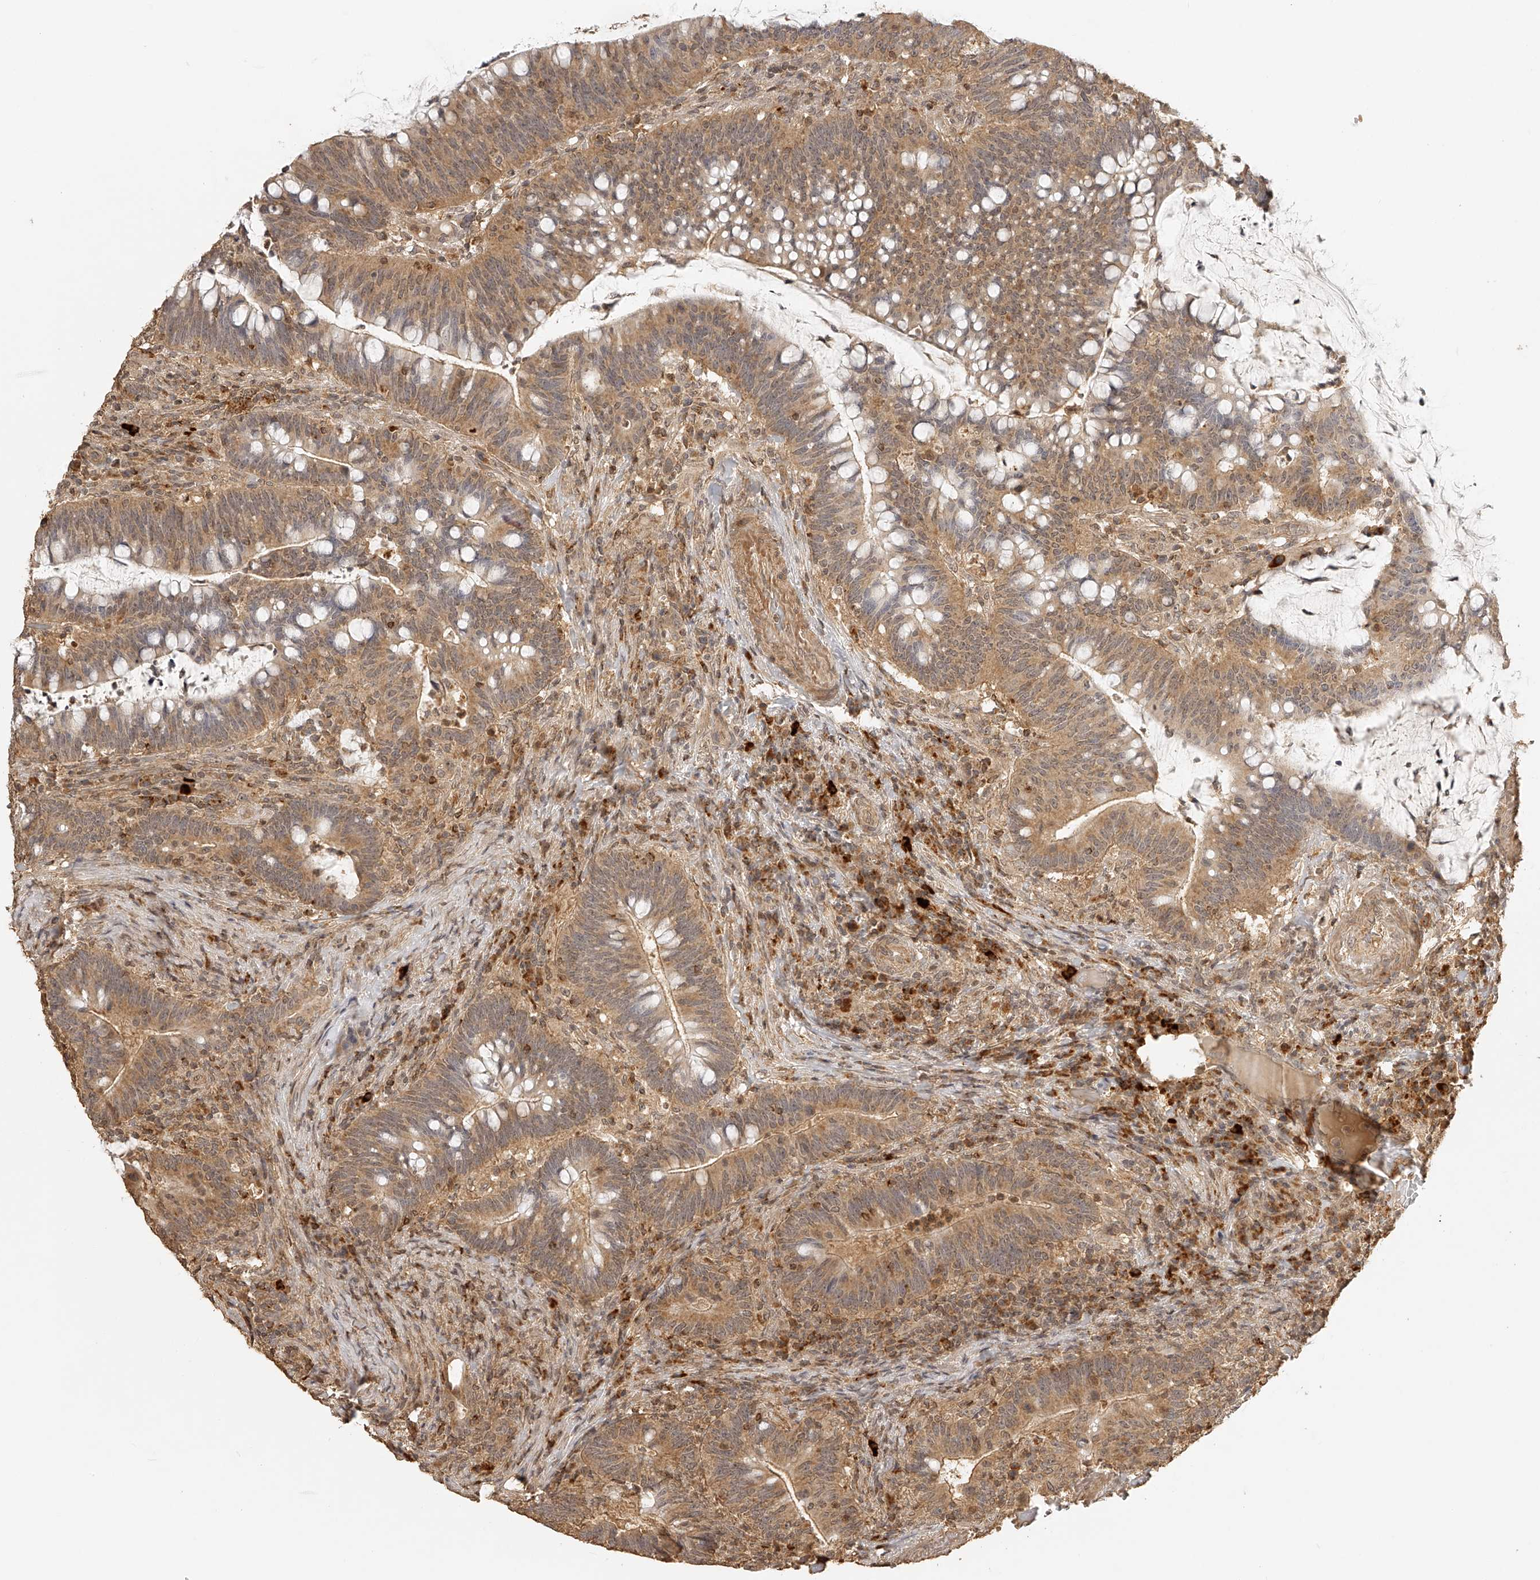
{"staining": {"intensity": "moderate", "quantity": ">75%", "location": "cytoplasmic/membranous"}, "tissue": "colorectal cancer", "cell_type": "Tumor cells", "image_type": "cancer", "snomed": [{"axis": "morphology", "description": "Adenocarcinoma, NOS"}, {"axis": "topography", "description": "Colon"}], "caption": "Protein analysis of colorectal cancer (adenocarcinoma) tissue demonstrates moderate cytoplasmic/membranous staining in about >75% of tumor cells.", "gene": "BCL2L11", "patient": {"sex": "female", "age": 66}}